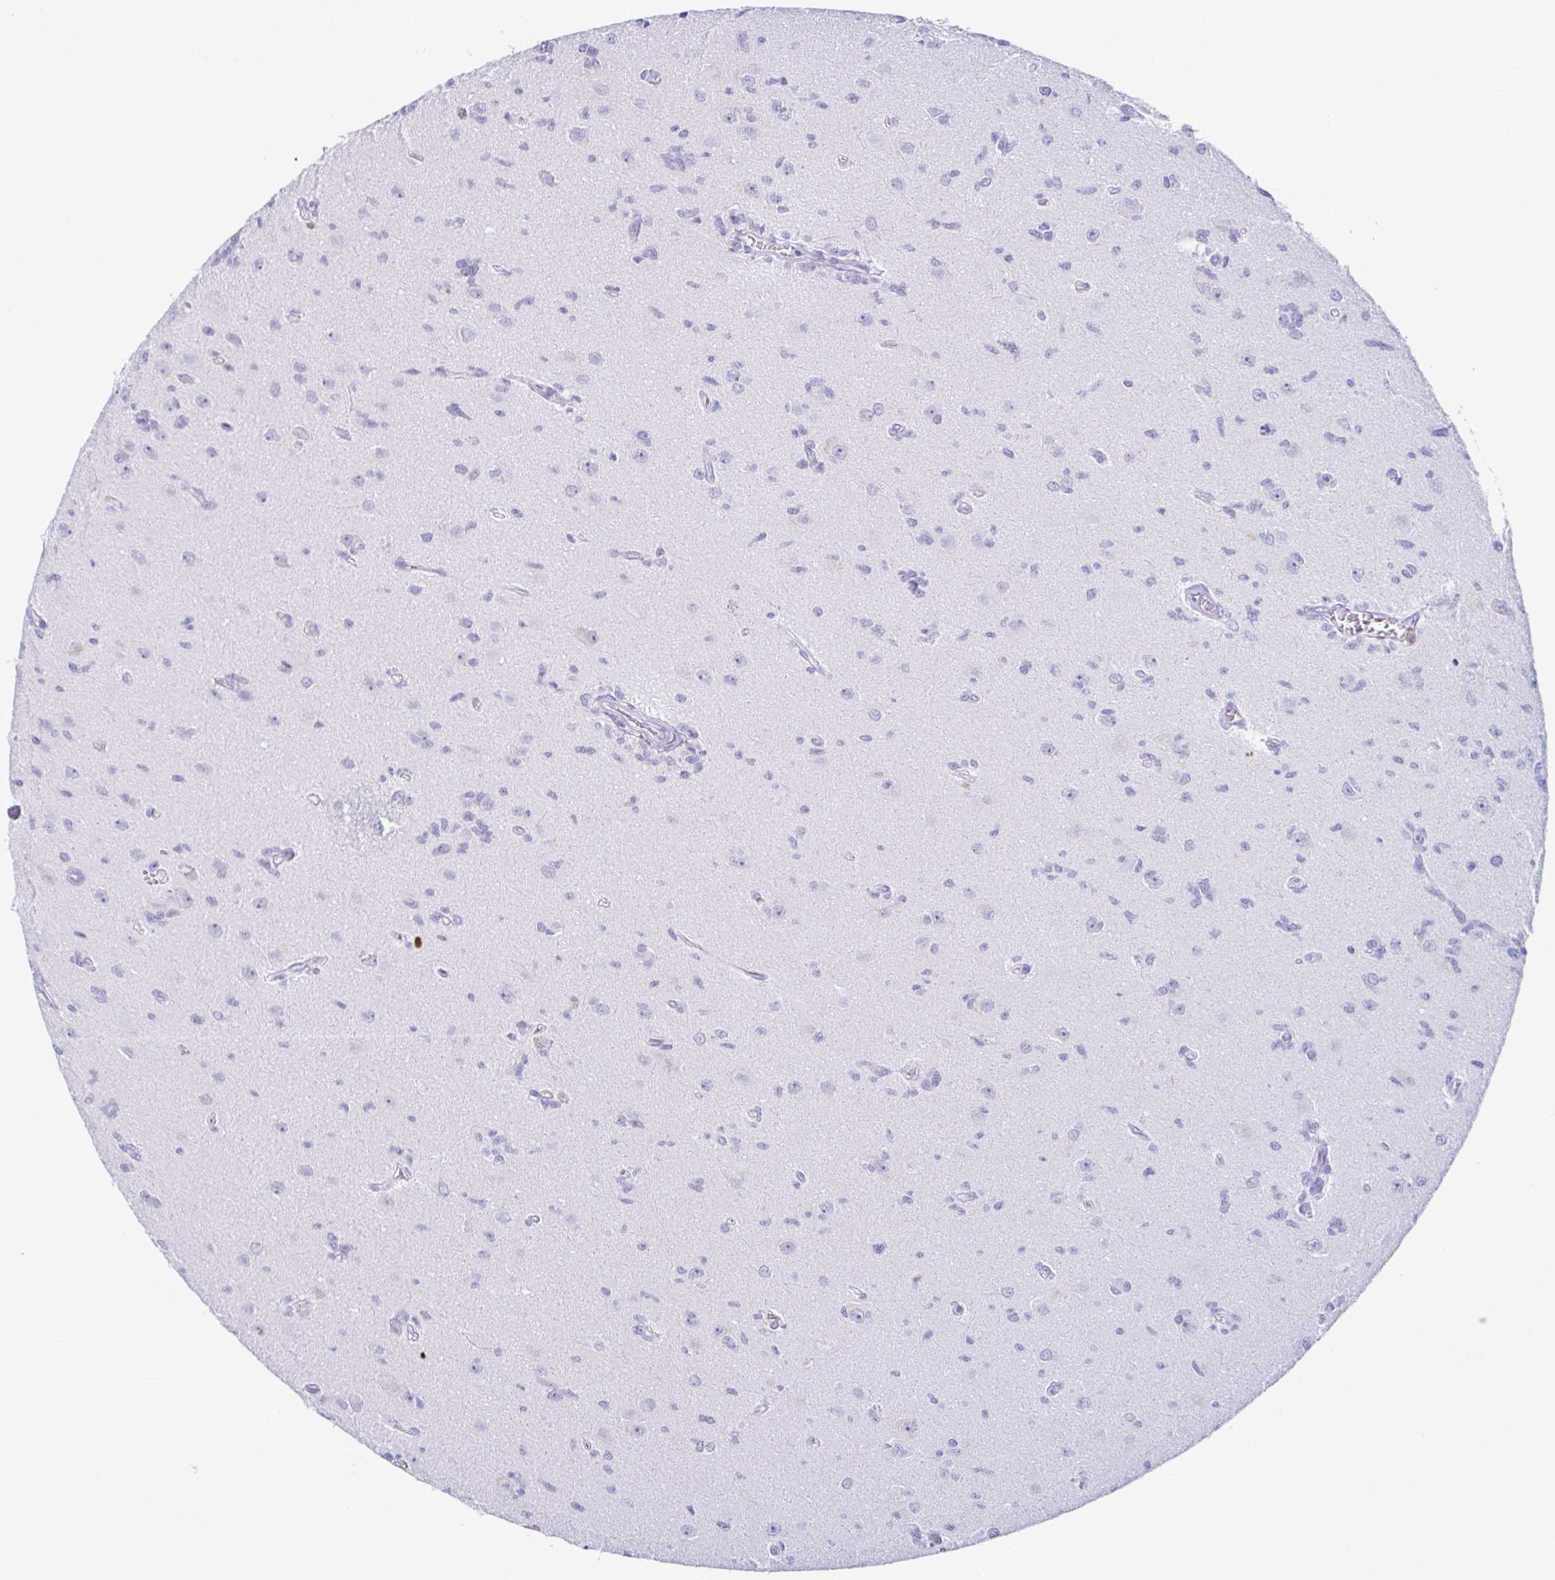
{"staining": {"intensity": "negative", "quantity": "none", "location": "none"}, "tissue": "glioma", "cell_type": "Tumor cells", "image_type": "cancer", "snomed": [{"axis": "morphology", "description": "Glioma, malignant, High grade"}, {"axis": "topography", "description": "Brain"}], "caption": "The immunohistochemistry (IHC) photomicrograph has no significant staining in tumor cells of high-grade glioma (malignant) tissue.", "gene": "BEST1", "patient": {"sex": "male", "age": 67}}